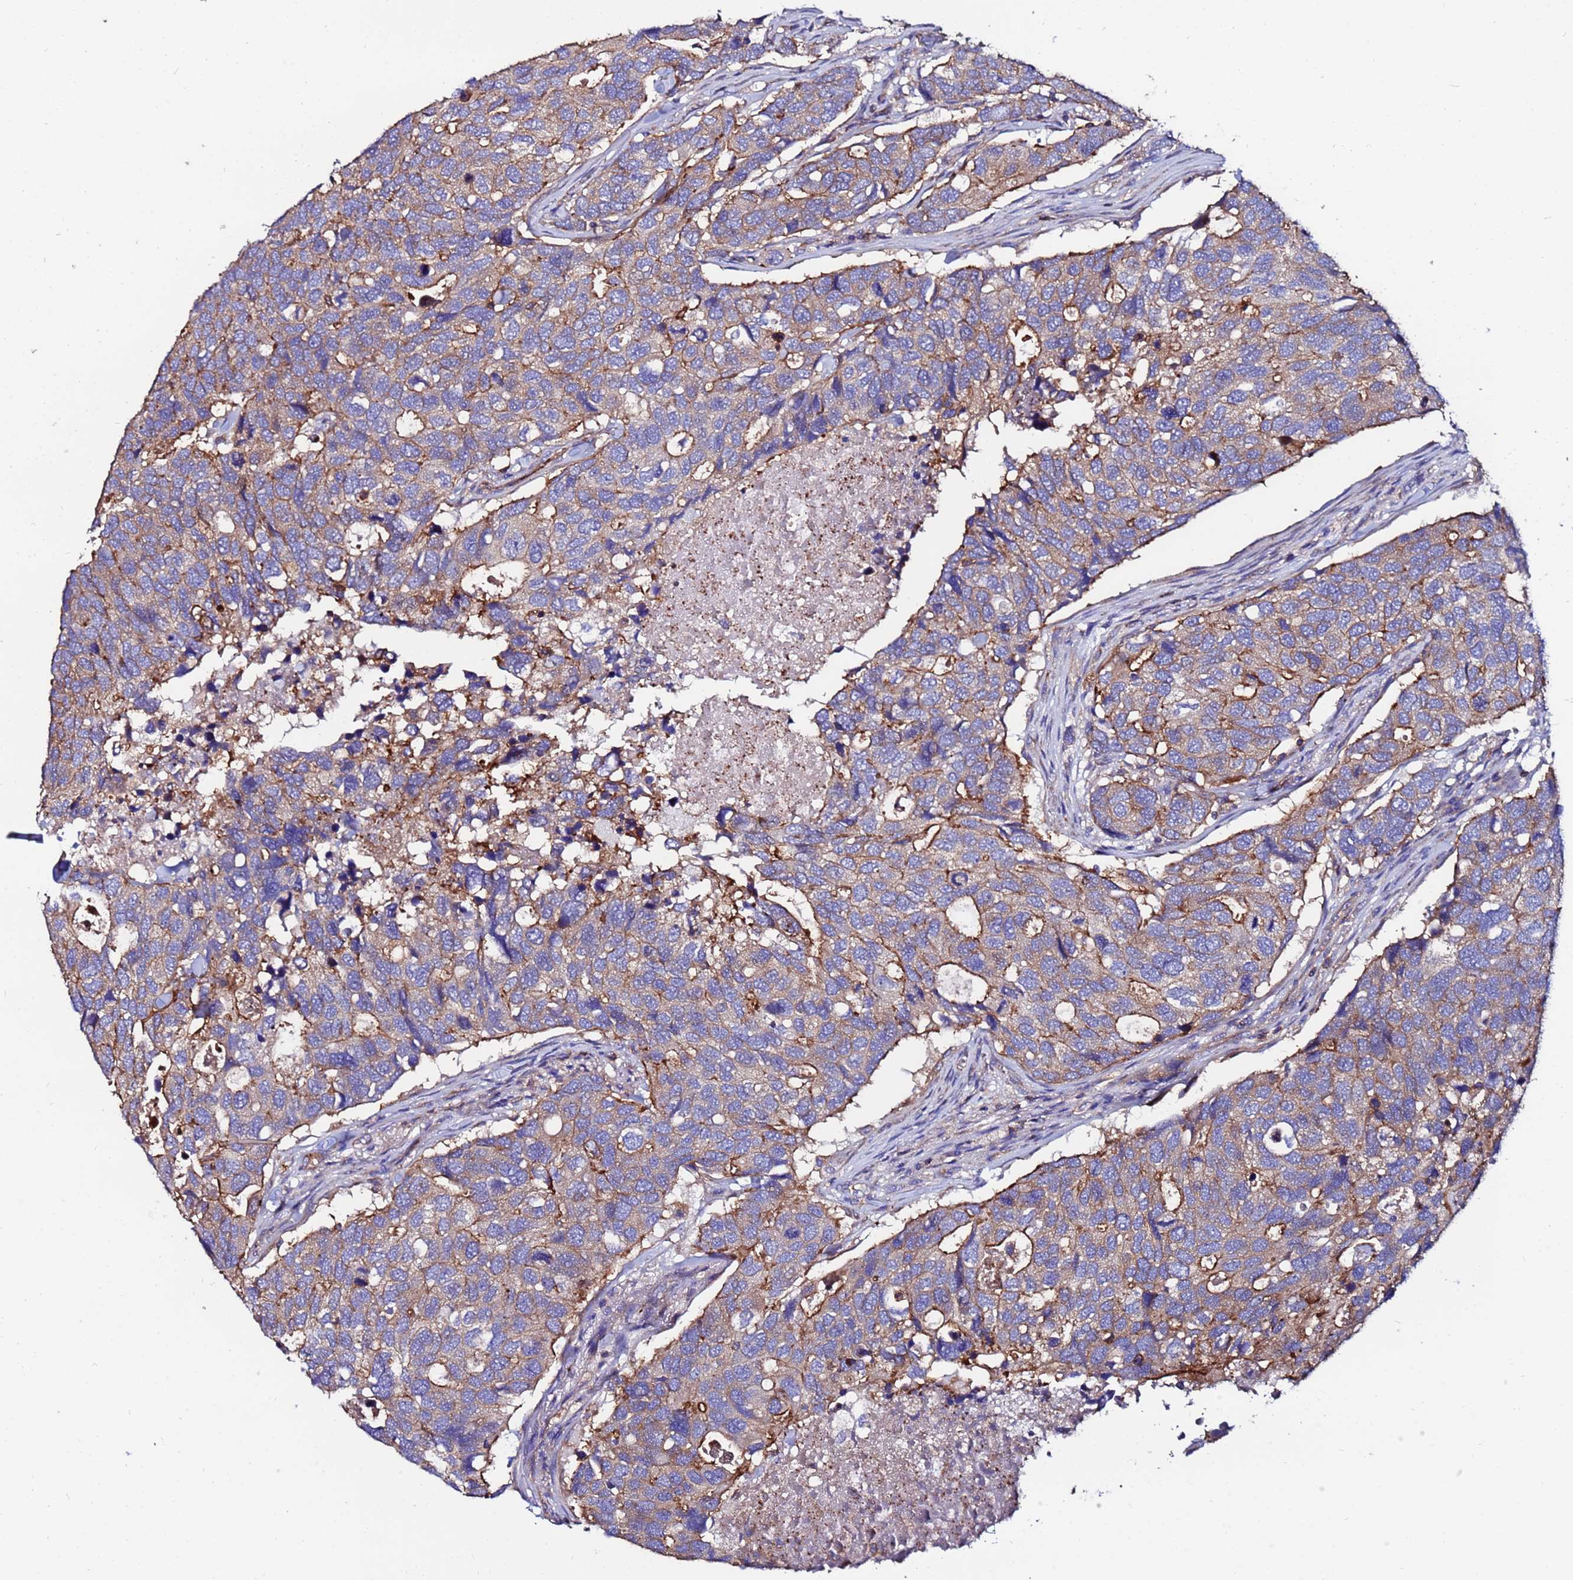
{"staining": {"intensity": "moderate", "quantity": "25%-75%", "location": "cytoplasmic/membranous"}, "tissue": "breast cancer", "cell_type": "Tumor cells", "image_type": "cancer", "snomed": [{"axis": "morphology", "description": "Duct carcinoma"}, {"axis": "topography", "description": "Breast"}], "caption": "Moderate cytoplasmic/membranous staining for a protein is appreciated in approximately 25%-75% of tumor cells of breast cancer (invasive ductal carcinoma) using immunohistochemistry (IHC).", "gene": "POTEE", "patient": {"sex": "female", "age": 83}}